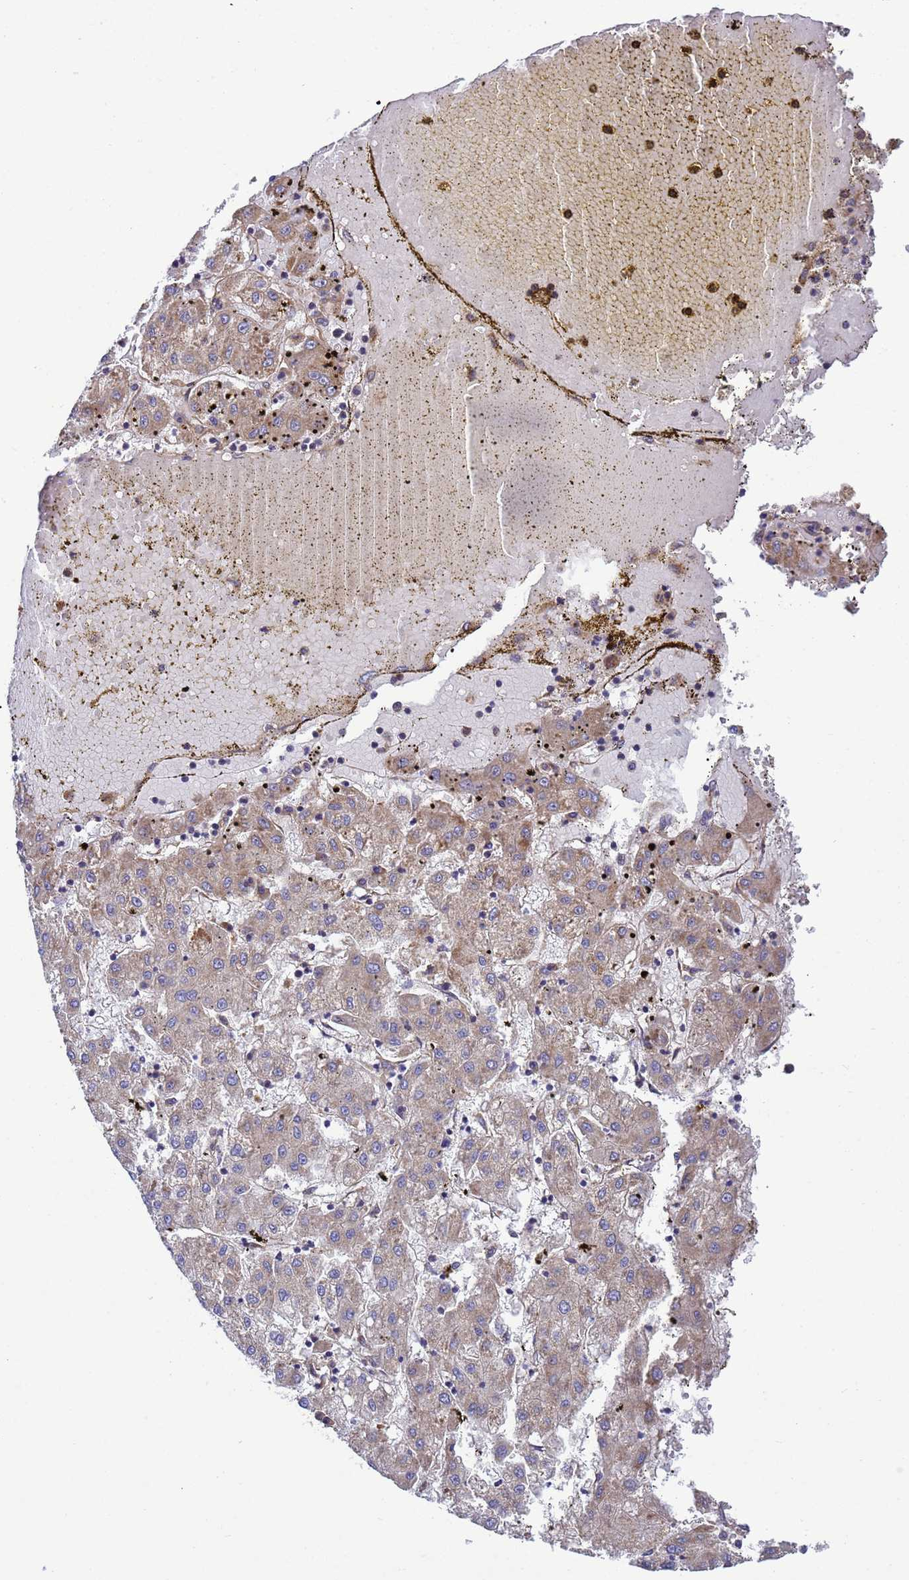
{"staining": {"intensity": "weak", "quantity": "25%-75%", "location": "cytoplasmic/membranous"}, "tissue": "liver cancer", "cell_type": "Tumor cells", "image_type": "cancer", "snomed": [{"axis": "morphology", "description": "Carcinoma, Hepatocellular, NOS"}, {"axis": "topography", "description": "Liver"}], "caption": "This image exhibits immunohistochemistry (IHC) staining of human liver cancer (hepatocellular carcinoma), with low weak cytoplasmic/membranous staining in about 25%-75% of tumor cells.", "gene": "BECN1", "patient": {"sex": "male", "age": 72}}